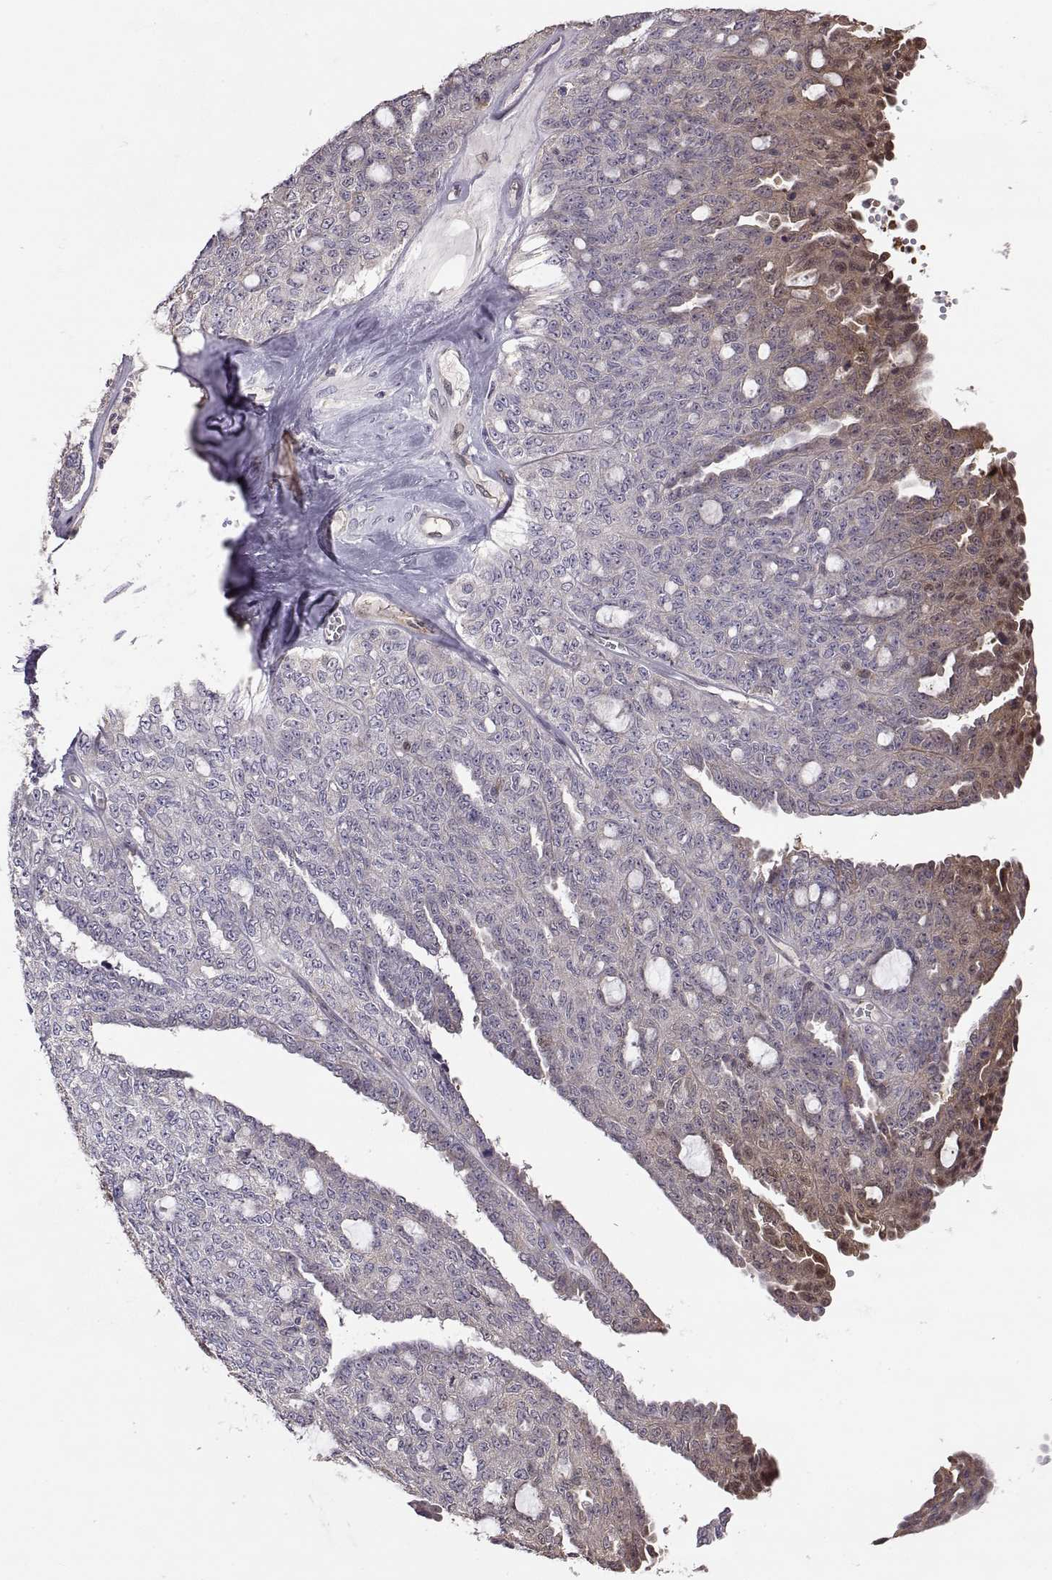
{"staining": {"intensity": "moderate", "quantity": "<25%", "location": "cytoplasmic/membranous"}, "tissue": "ovarian cancer", "cell_type": "Tumor cells", "image_type": "cancer", "snomed": [{"axis": "morphology", "description": "Cystadenocarcinoma, serous, NOS"}, {"axis": "topography", "description": "Ovary"}], "caption": "This is a photomicrograph of IHC staining of ovarian cancer, which shows moderate expression in the cytoplasmic/membranous of tumor cells.", "gene": "NCAM2", "patient": {"sex": "female", "age": 71}}